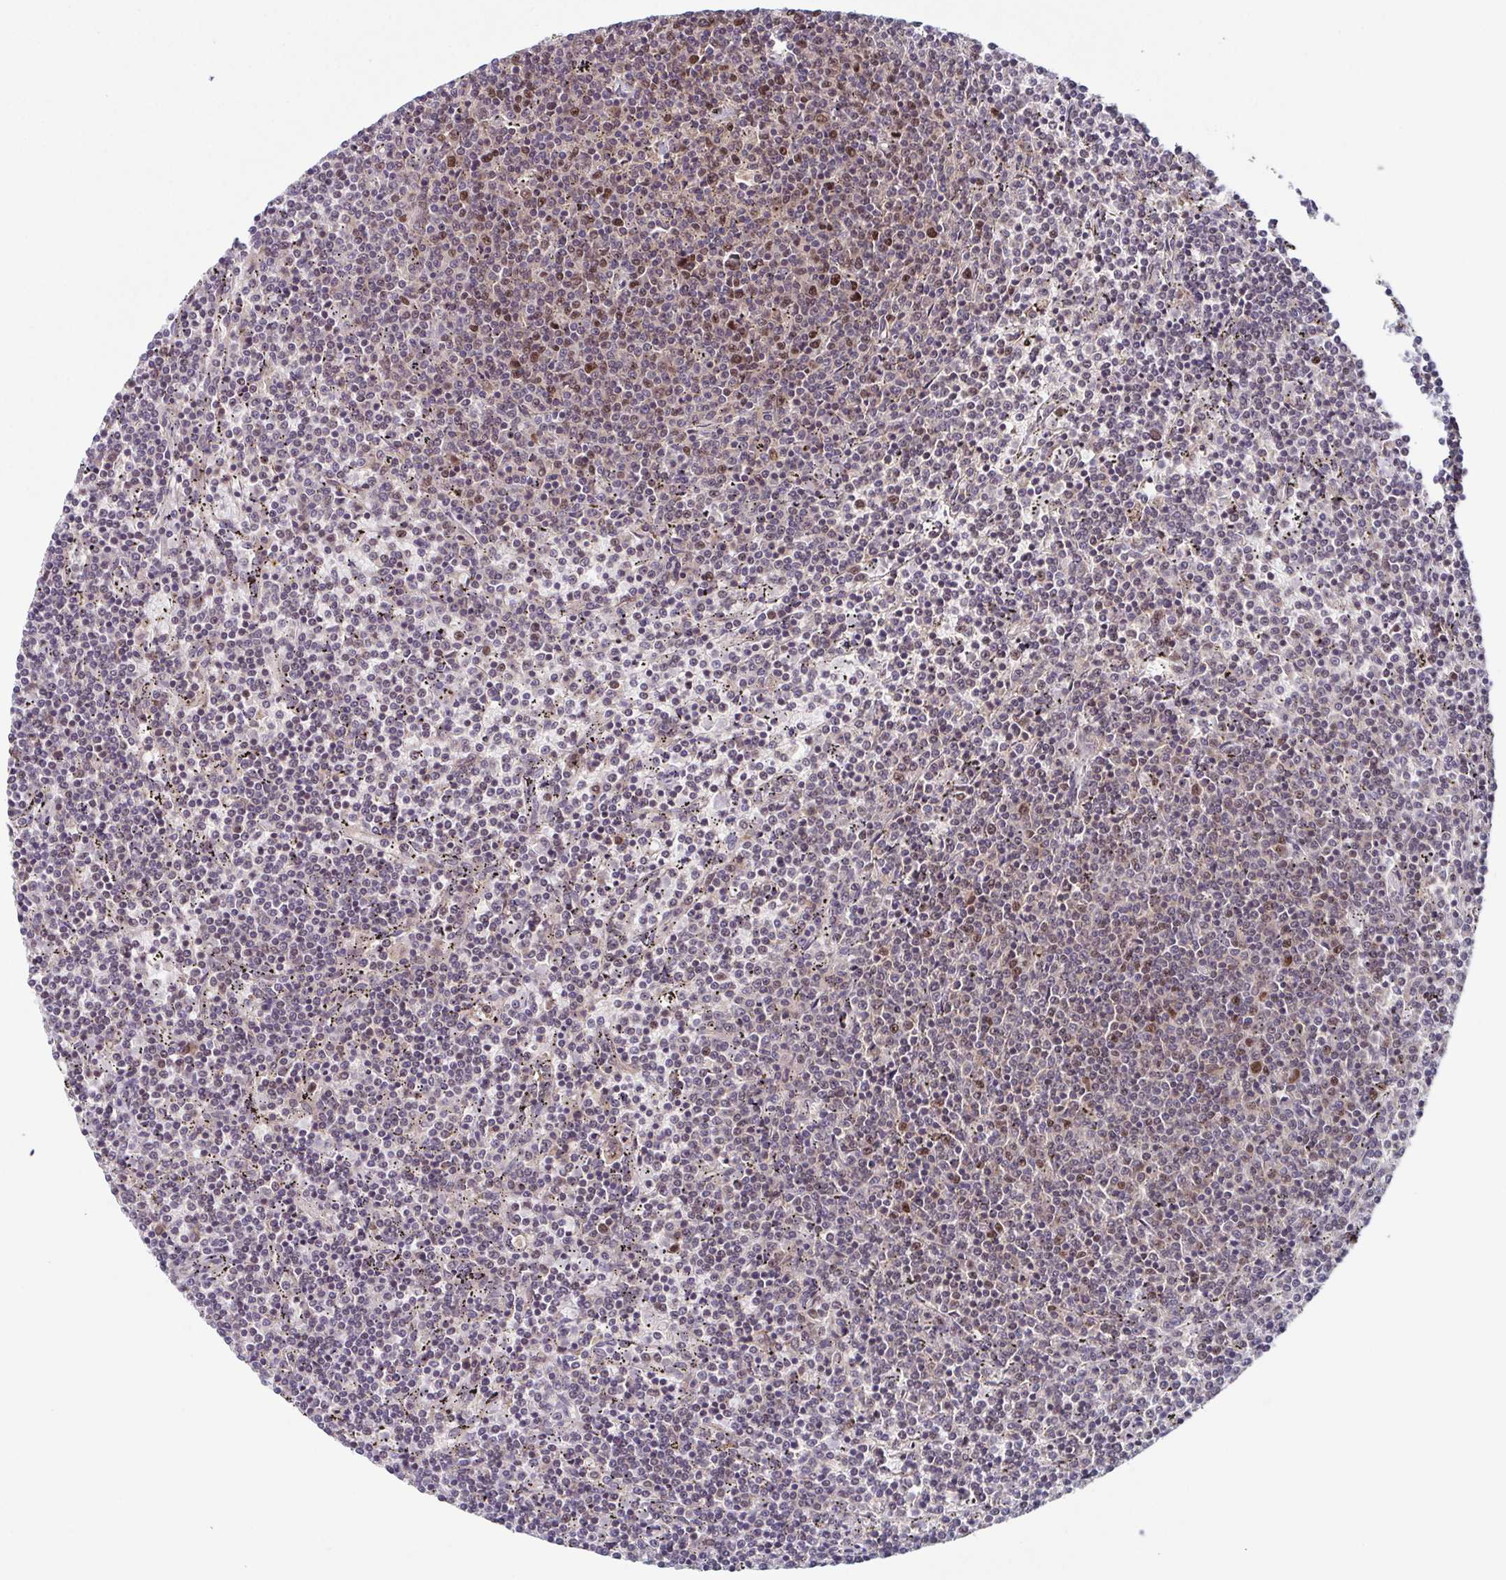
{"staining": {"intensity": "weak", "quantity": "<25%", "location": "nuclear"}, "tissue": "lymphoma", "cell_type": "Tumor cells", "image_type": "cancer", "snomed": [{"axis": "morphology", "description": "Malignant lymphoma, non-Hodgkin's type, Low grade"}, {"axis": "topography", "description": "Spleen"}], "caption": "Tumor cells show no significant staining in low-grade malignant lymphoma, non-Hodgkin's type. (DAB (3,3'-diaminobenzidine) immunohistochemistry (IHC) with hematoxylin counter stain).", "gene": "TTC19", "patient": {"sex": "female", "age": 50}}